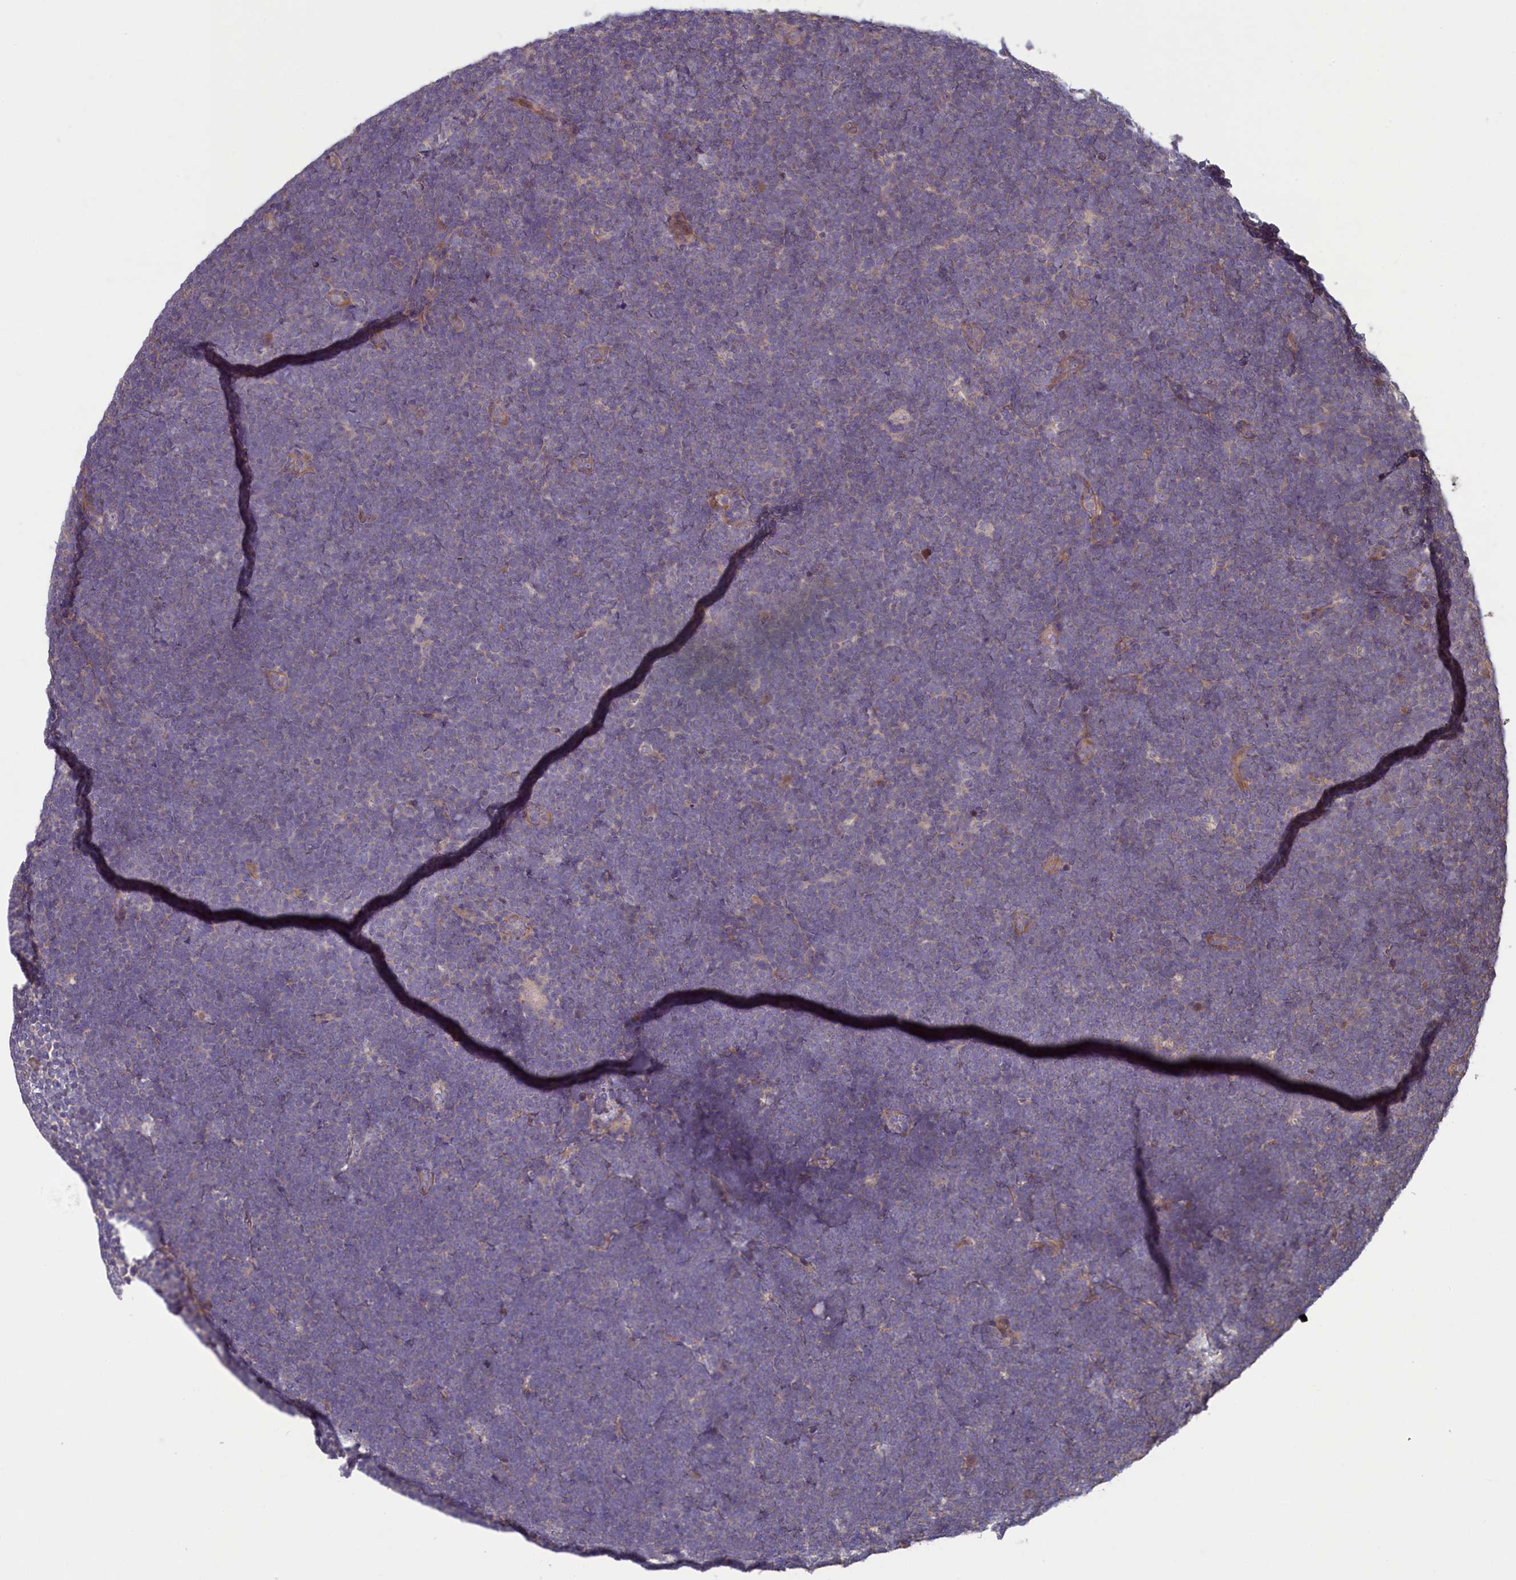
{"staining": {"intensity": "negative", "quantity": "none", "location": "none"}, "tissue": "lymphoma", "cell_type": "Tumor cells", "image_type": "cancer", "snomed": [{"axis": "morphology", "description": "Malignant lymphoma, non-Hodgkin's type, High grade"}, {"axis": "topography", "description": "Lymph node"}], "caption": "IHC histopathology image of human malignant lymphoma, non-Hodgkin's type (high-grade) stained for a protein (brown), which shows no expression in tumor cells.", "gene": "CIAO2B", "patient": {"sex": "male", "age": 13}}